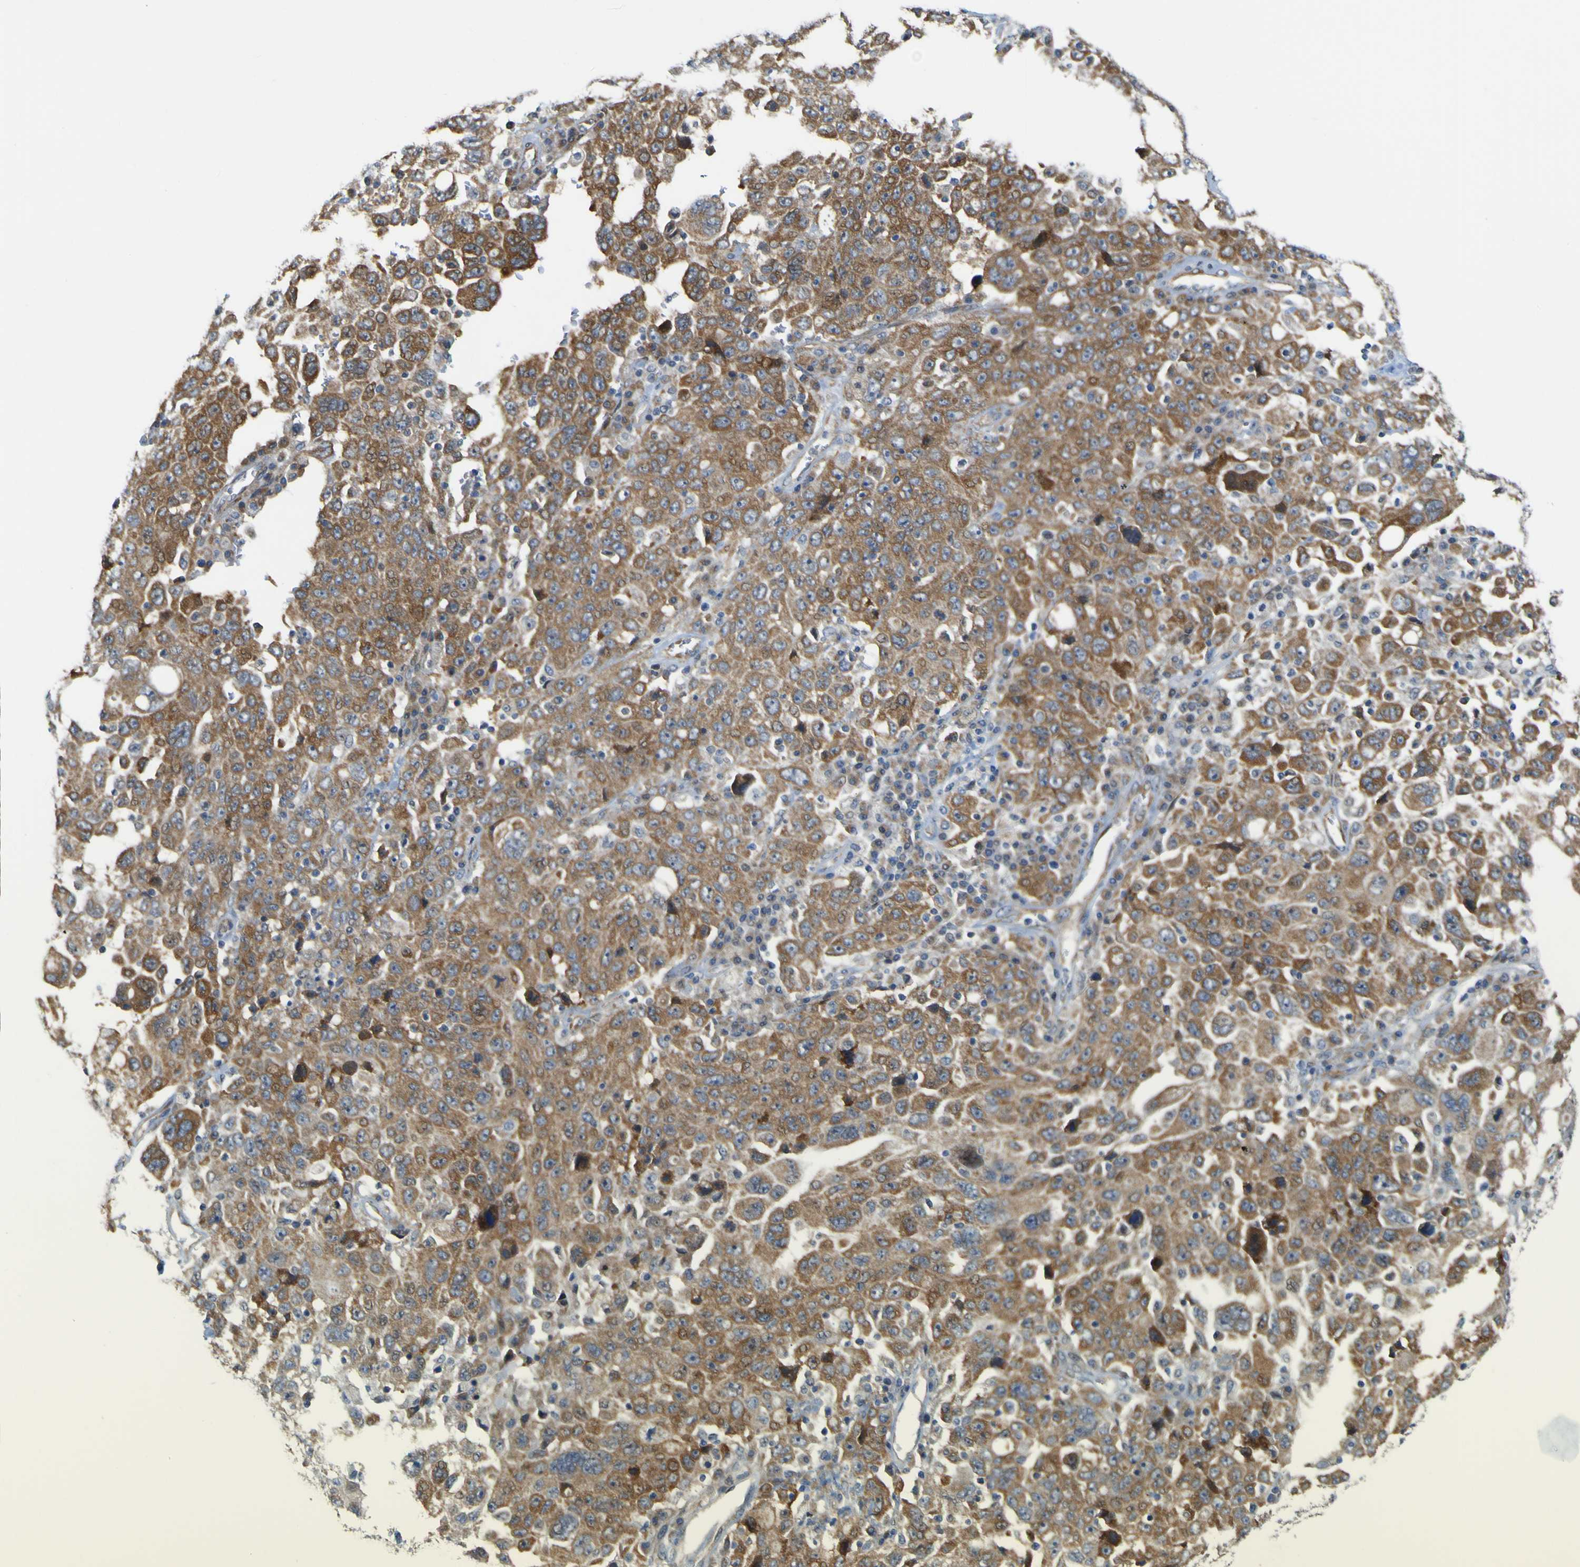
{"staining": {"intensity": "moderate", "quantity": ">75%", "location": "cytoplasmic/membranous"}, "tissue": "ovarian cancer", "cell_type": "Tumor cells", "image_type": "cancer", "snomed": [{"axis": "morphology", "description": "Carcinoma, endometroid"}, {"axis": "topography", "description": "Ovary"}], "caption": "Immunohistochemical staining of ovarian cancer reveals medium levels of moderate cytoplasmic/membranous positivity in about >75% of tumor cells. The staining was performed using DAB (3,3'-diaminobenzidine), with brown indicating positive protein expression. Nuclei are stained blue with hematoxylin.", "gene": "JPH1", "patient": {"sex": "female", "age": 62}}